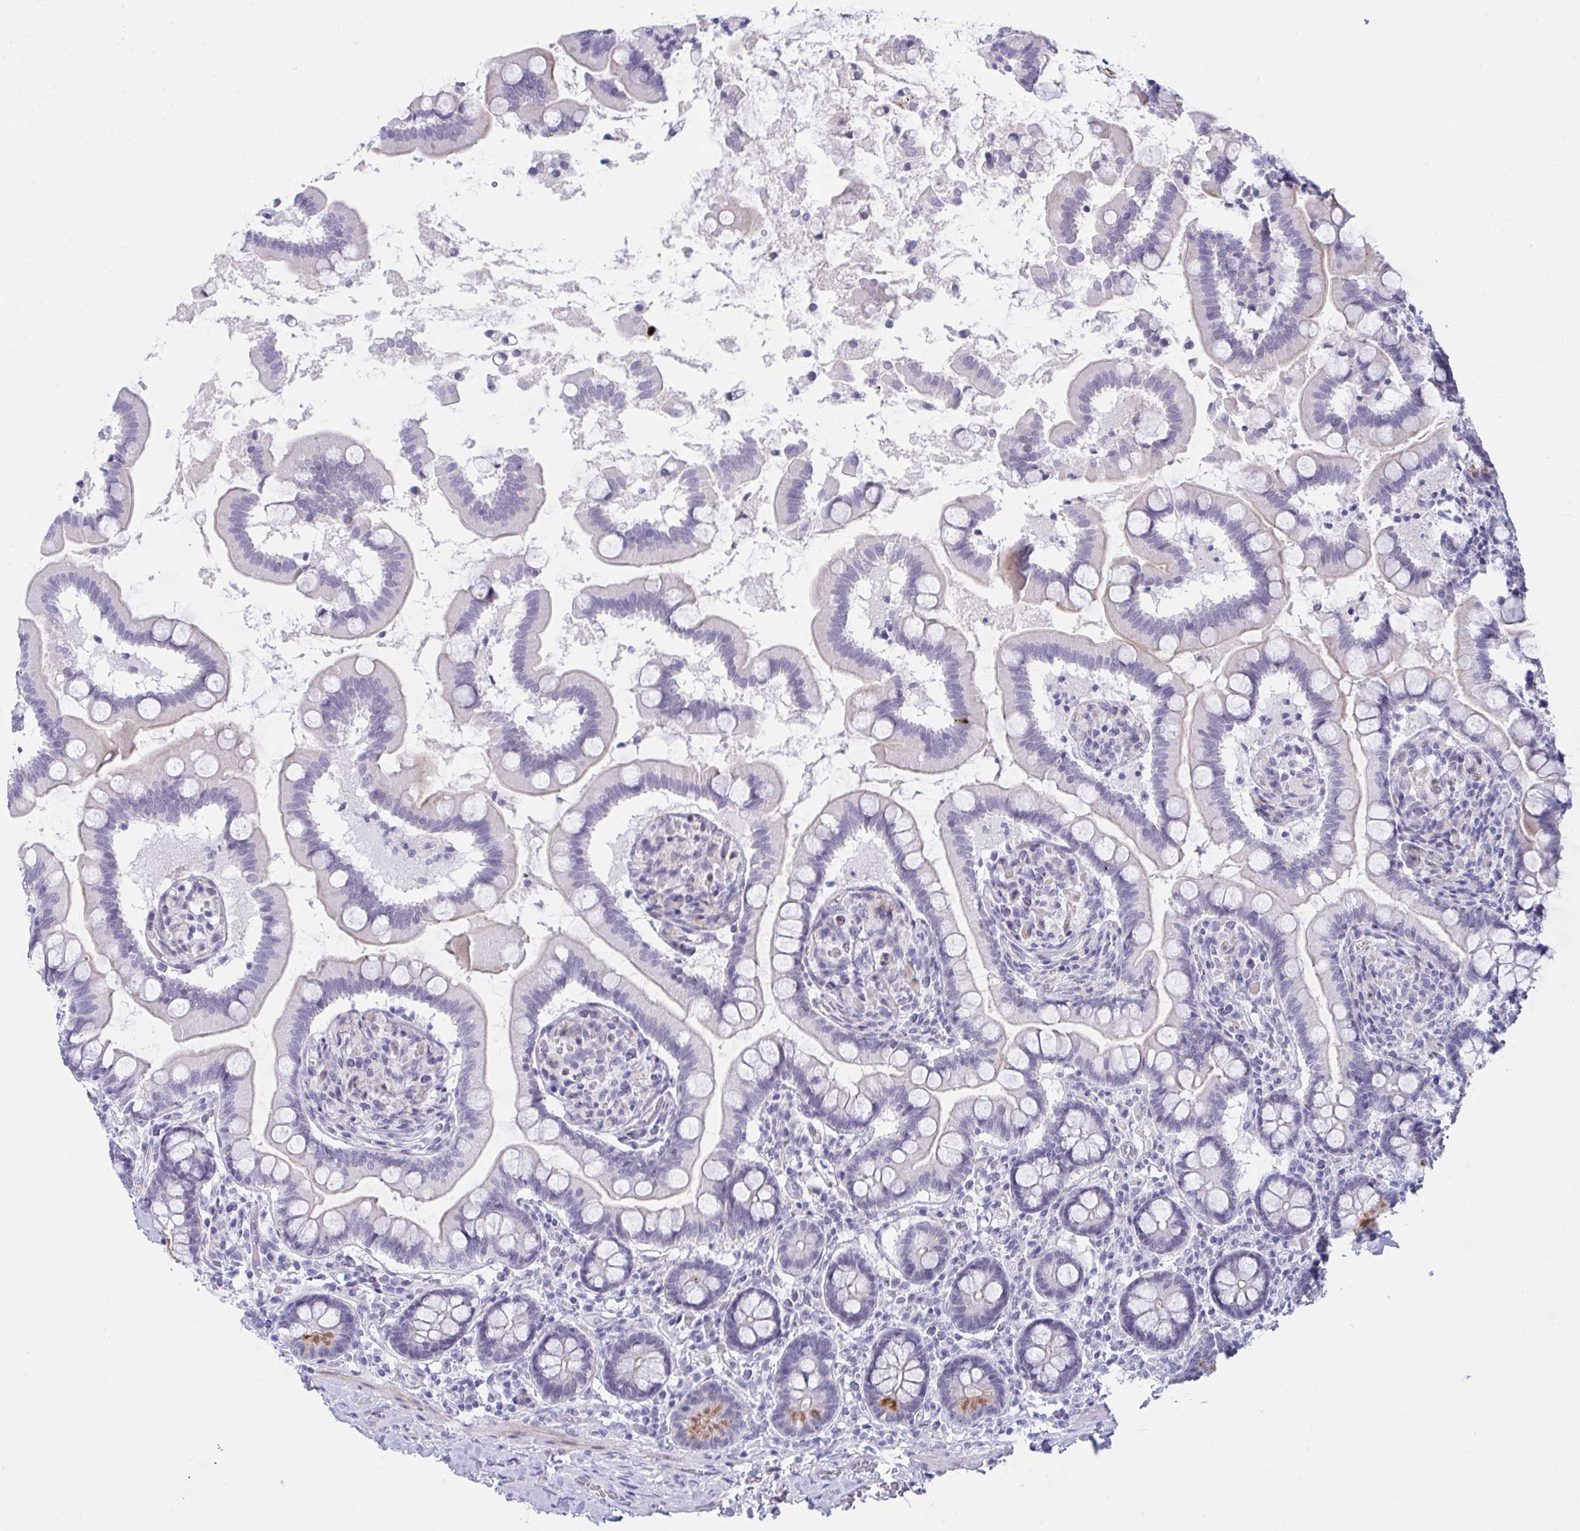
{"staining": {"intensity": "strong", "quantity": "<25%", "location": "cytoplasmic/membranous"}, "tissue": "small intestine", "cell_type": "Glandular cells", "image_type": "normal", "snomed": [{"axis": "morphology", "description": "Normal tissue, NOS"}, {"axis": "topography", "description": "Small intestine"}], "caption": "Immunohistochemistry micrograph of unremarkable small intestine stained for a protein (brown), which reveals medium levels of strong cytoplasmic/membranous expression in approximately <25% of glandular cells.", "gene": "FBXL22", "patient": {"sex": "female", "age": 64}}